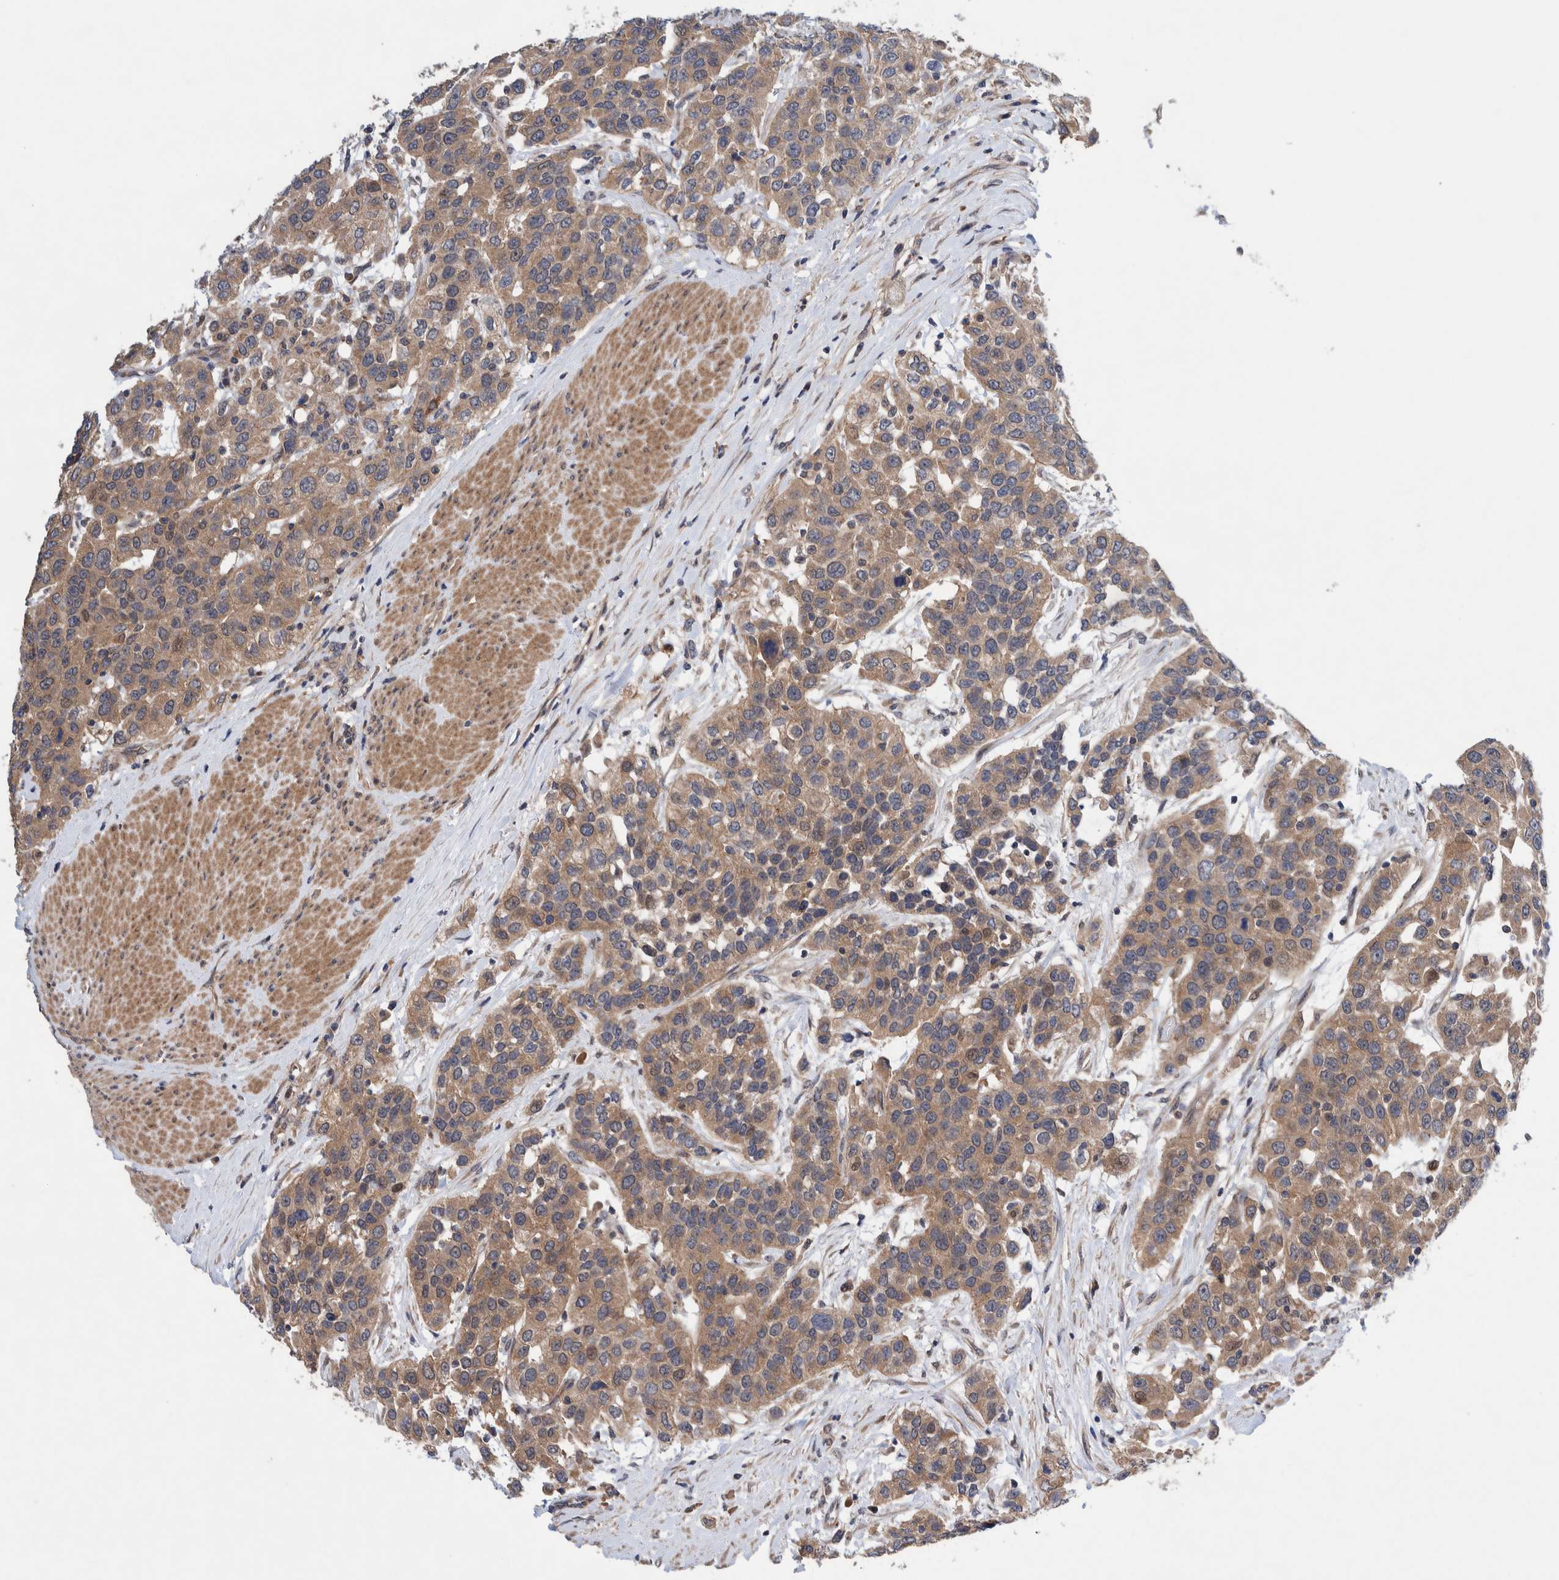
{"staining": {"intensity": "weak", "quantity": ">75%", "location": "cytoplasmic/membranous"}, "tissue": "urothelial cancer", "cell_type": "Tumor cells", "image_type": "cancer", "snomed": [{"axis": "morphology", "description": "Urothelial carcinoma, High grade"}, {"axis": "topography", "description": "Urinary bladder"}], "caption": "The image reveals immunohistochemical staining of urothelial cancer. There is weak cytoplasmic/membranous staining is identified in about >75% of tumor cells. The protein of interest is stained brown, and the nuclei are stained in blue (DAB (3,3'-diaminobenzidine) IHC with brightfield microscopy, high magnification).", "gene": "PIK3R6", "patient": {"sex": "female", "age": 80}}